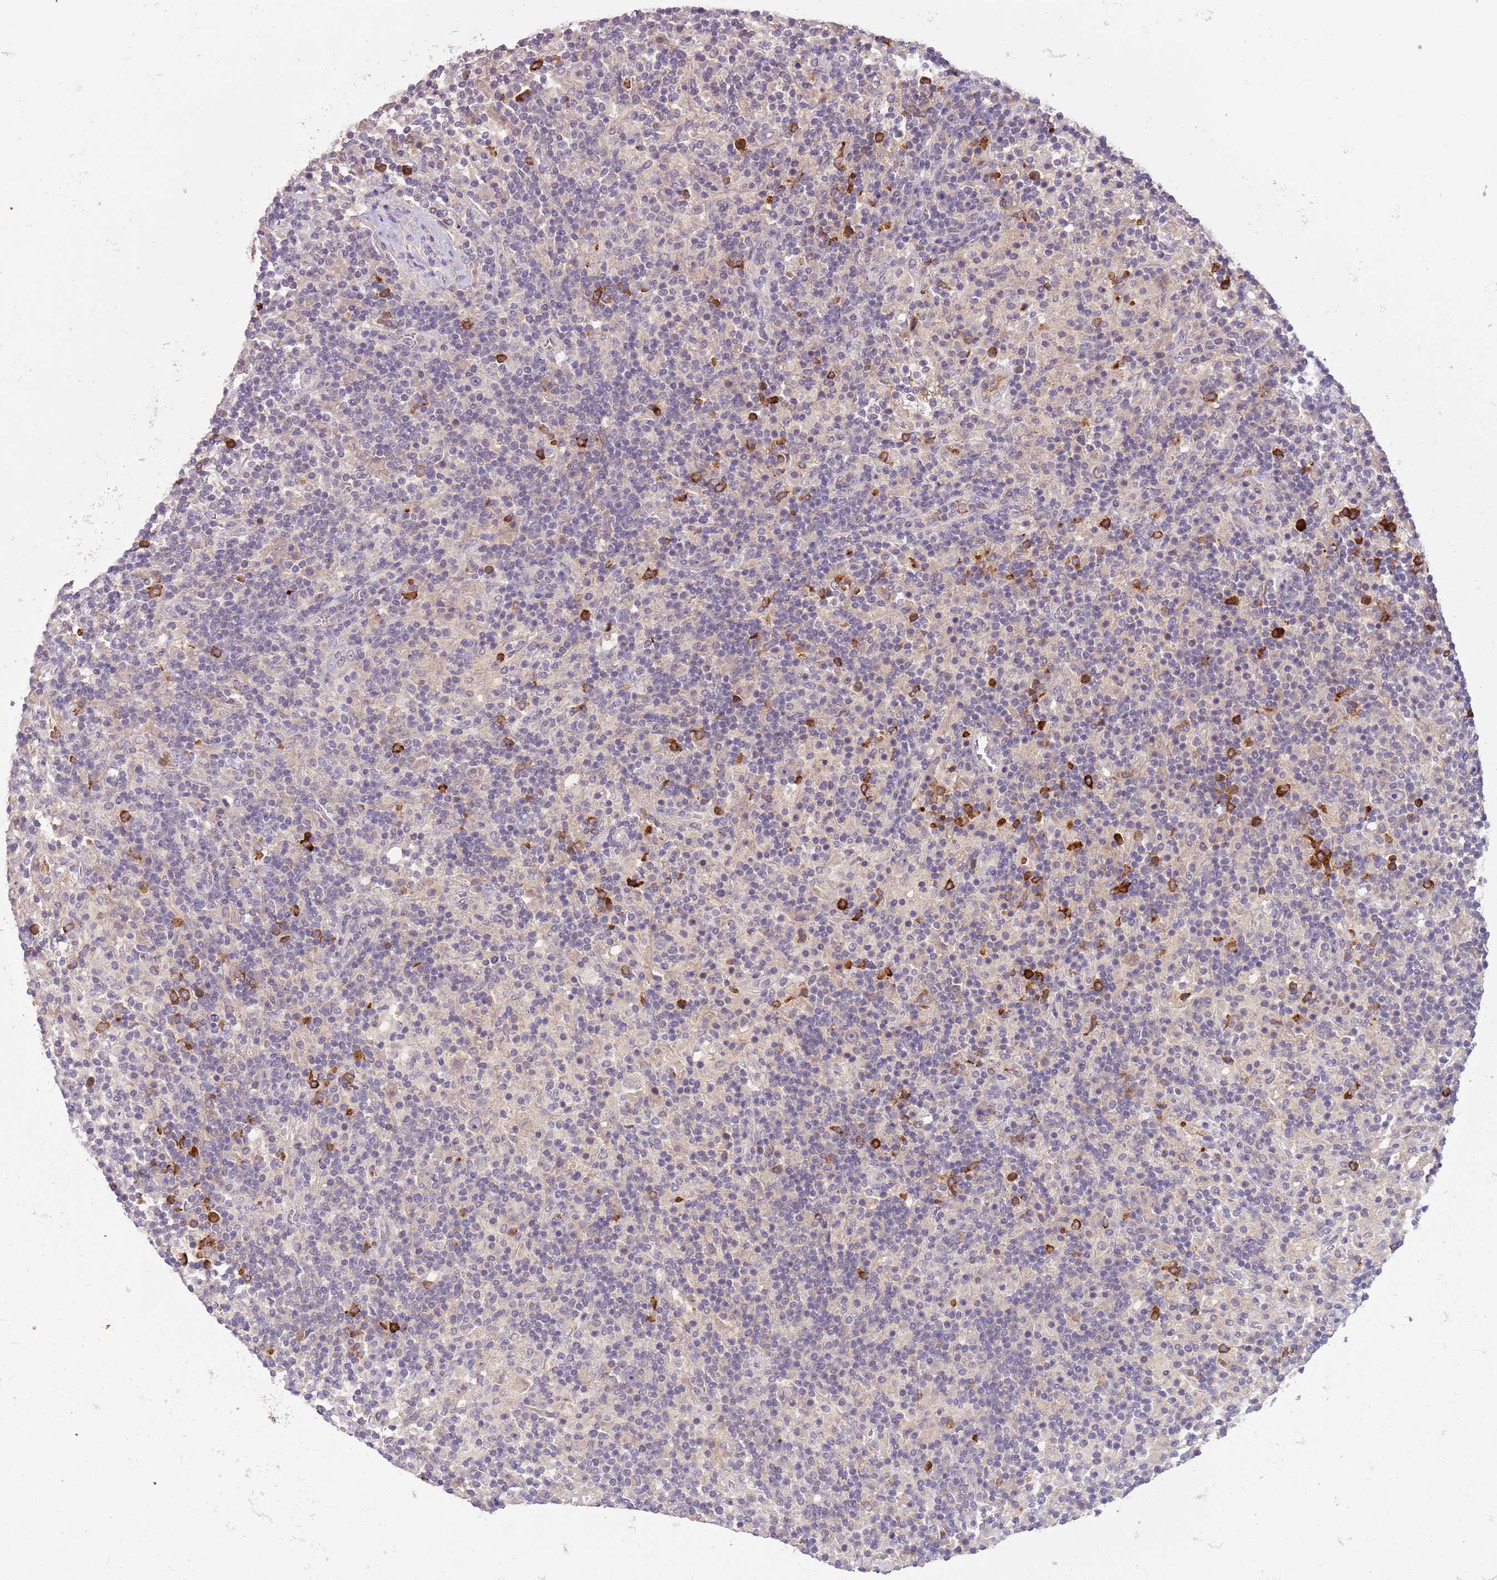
{"staining": {"intensity": "negative", "quantity": "none", "location": "none"}, "tissue": "lymphoma", "cell_type": "Tumor cells", "image_type": "cancer", "snomed": [{"axis": "morphology", "description": "Hodgkin's disease, NOS"}, {"axis": "topography", "description": "Lymph node"}], "caption": "Photomicrograph shows no protein positivity in tumor cells of lymphoma tissue.", "gene": "SCAMP5", "patient": {"sex": "male", "age": 70}}